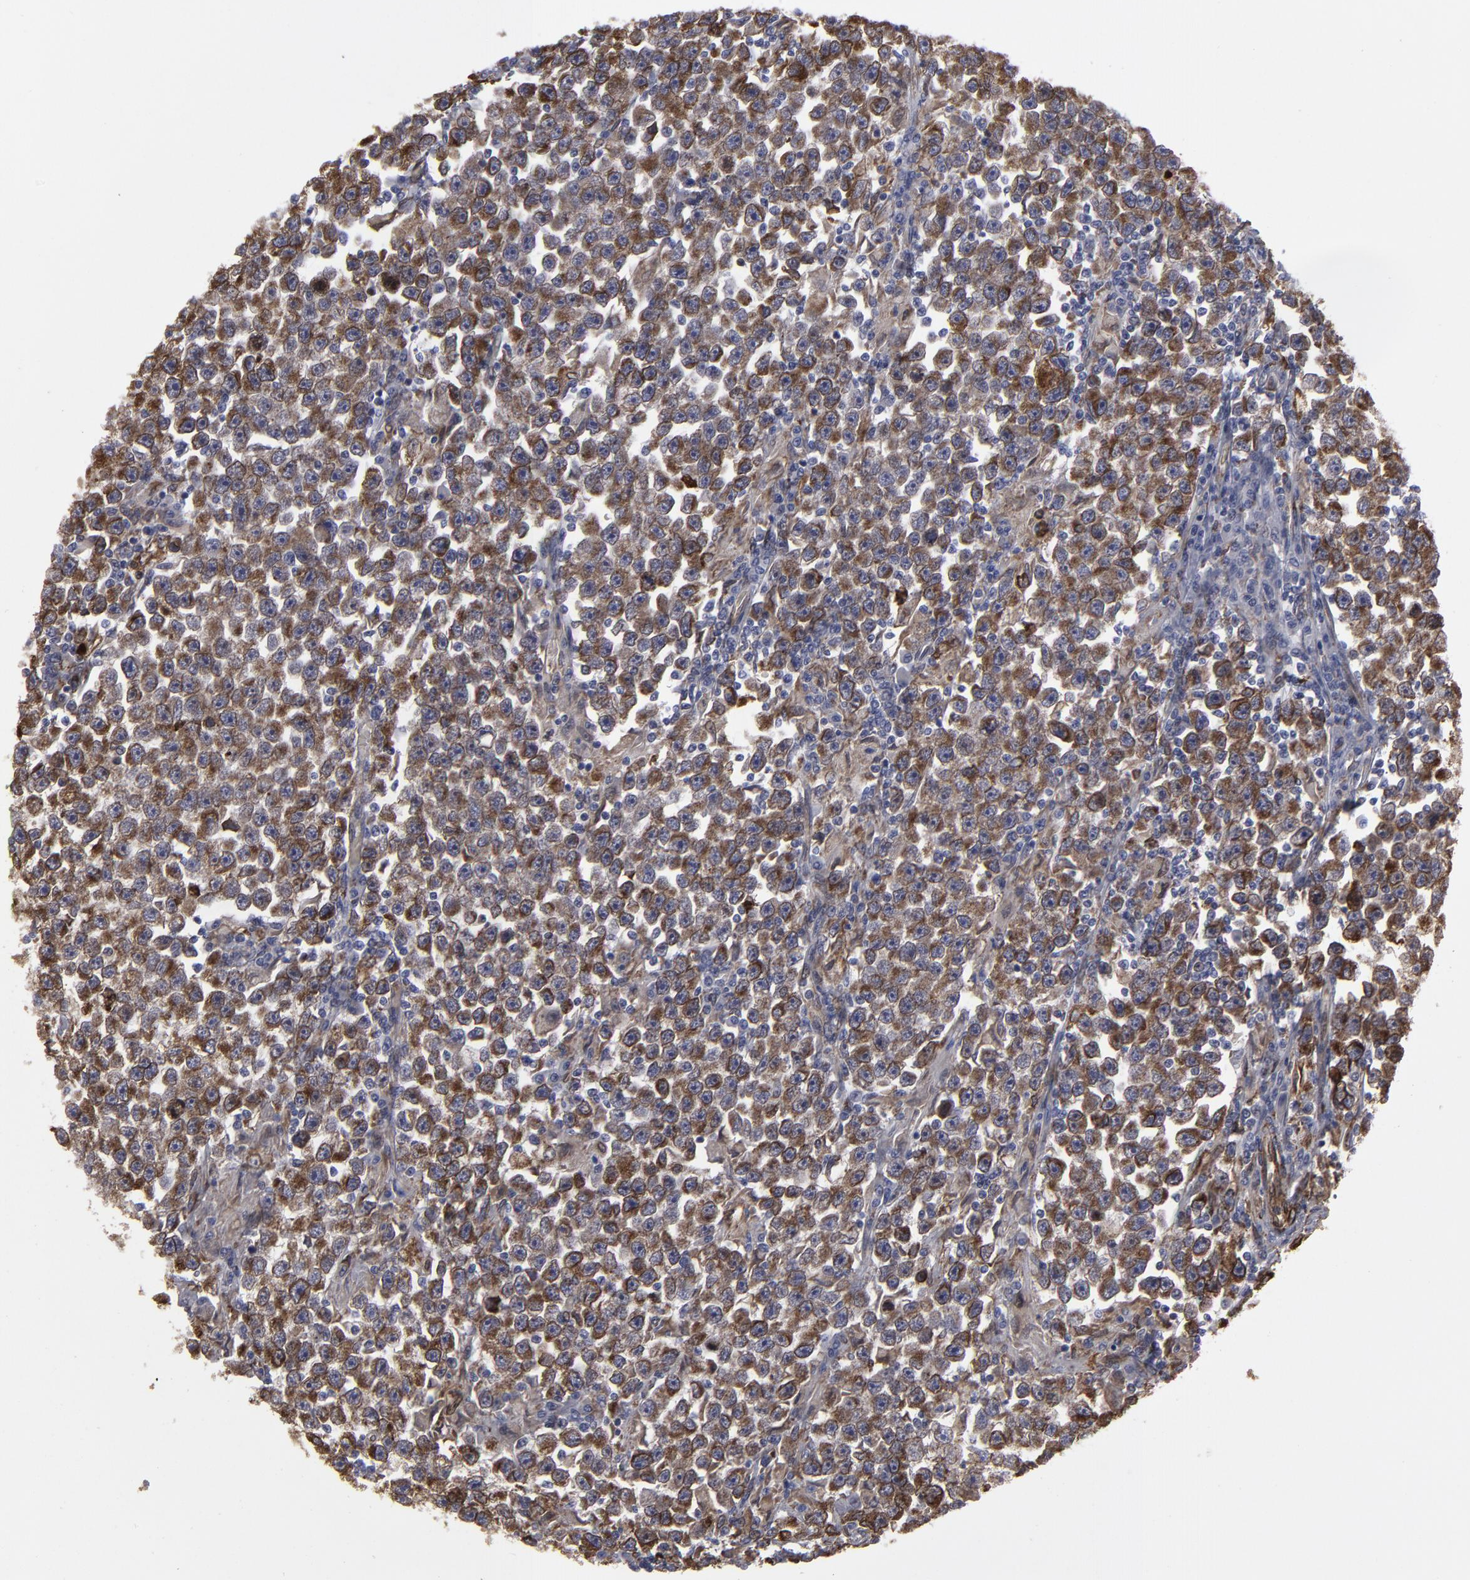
{"staining": {"intensity": "moderate", "quantity": "25%-75%", "location": "cytoplasmic/membranous"}, "tissue": "testis cancer", "cell_type": "Tumor cells", "image_type": "cancer", "snomed": [{"axis": "morphology", "description": "Seminoma, NOS"}, {"axis": "topography", "description": "Testis"}], "caption": "Immunohistochemistry staining of testis cancer (seminoma), which demonstrates medium levels of moderate cytoplasmic/membranous positivity in approximately 25%-75% of tumor cells indicating moderate cytoplasmic/membranous protein staining. The staining was performed using DAB (3,3'-diaminobenzidine) (brown) for protein detection and nuclei were counterstained in hematoxylin (blue).", "gene": "ERLIN2", "patient": {"sex": "male", "age": 33}}